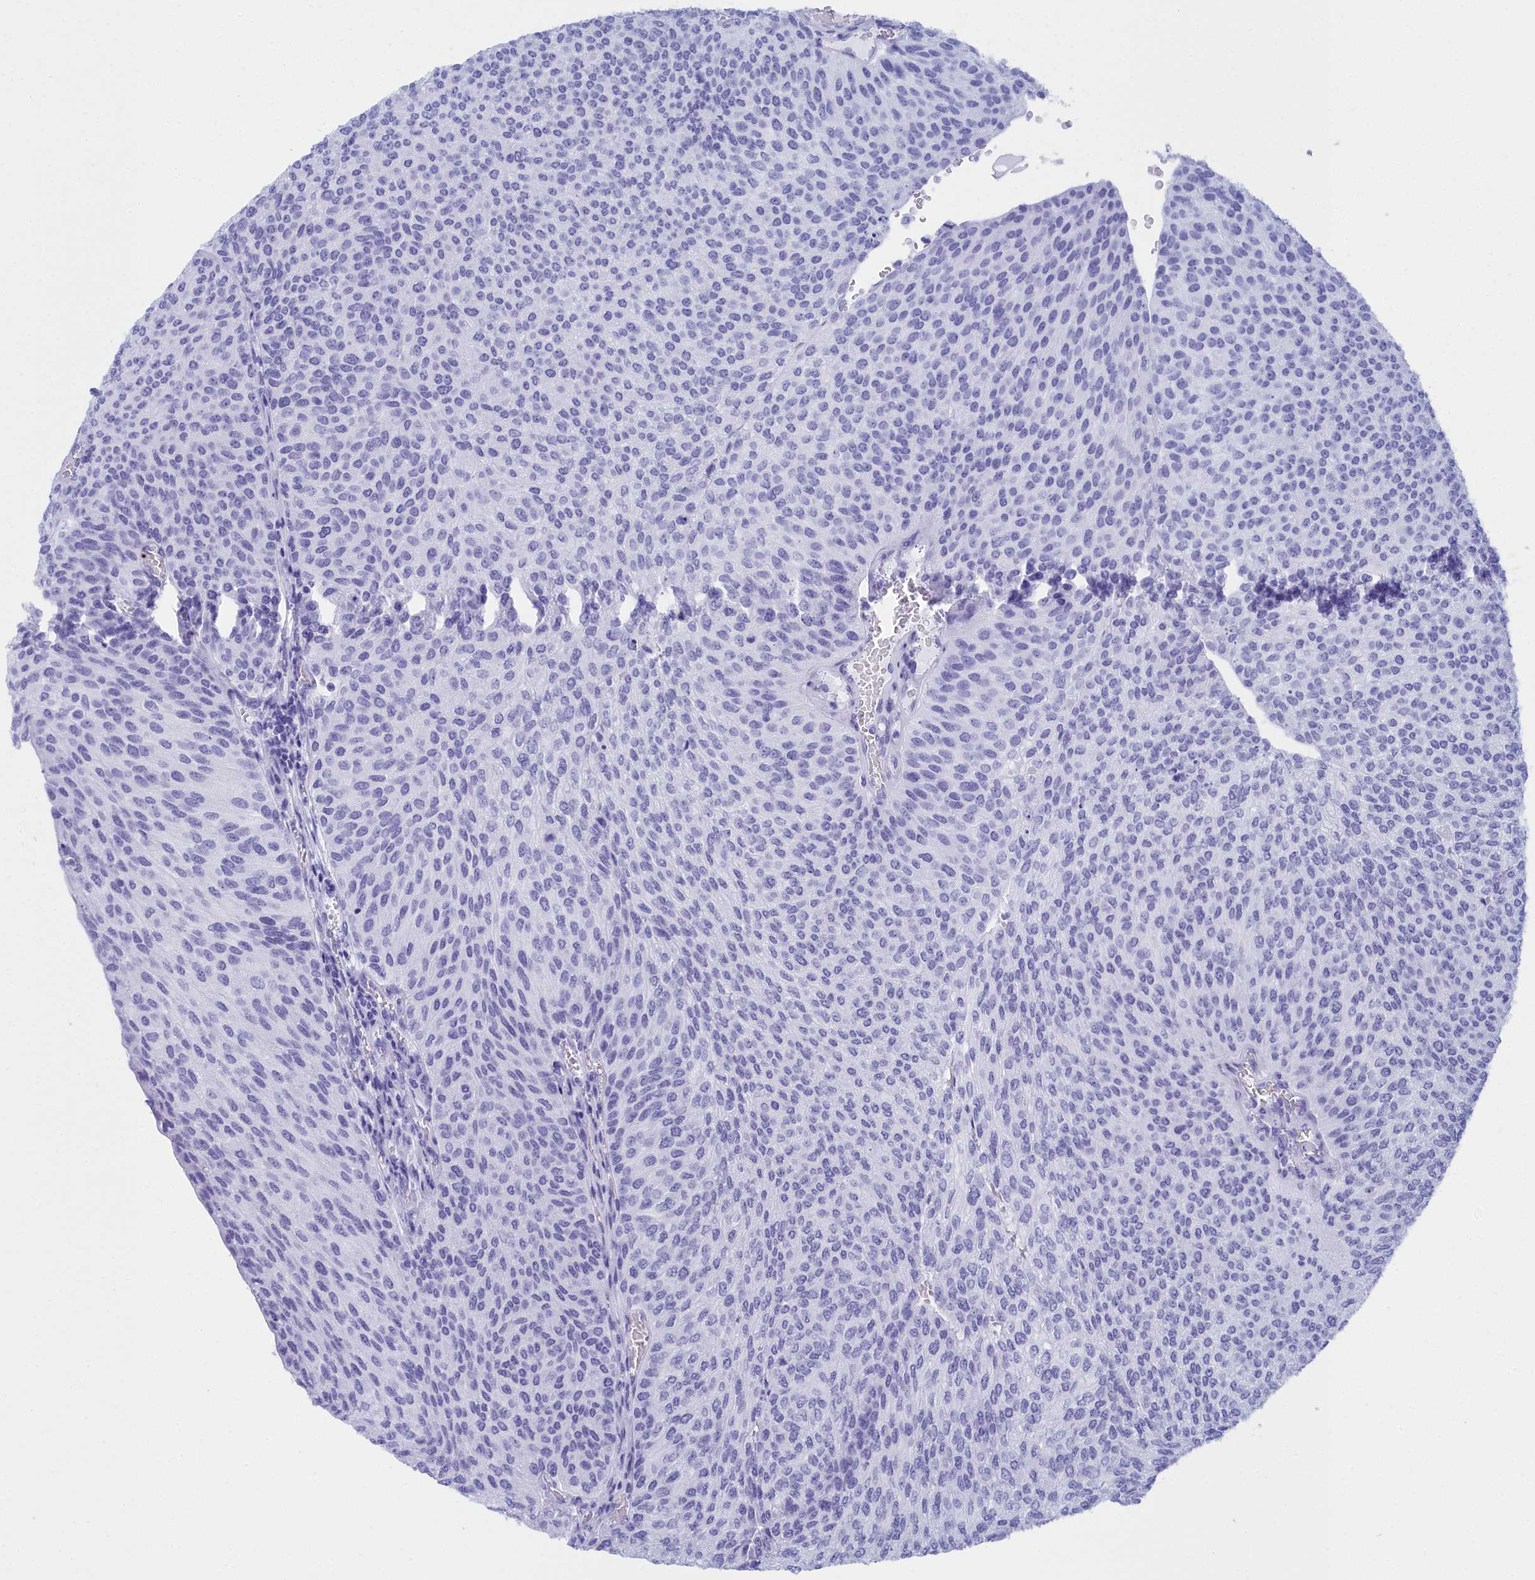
{"staining": {"intensity": "negative", "quantity": "none", "location": "none"}, "tissue": "urothelial cancer", "cell_type": "Tumor cells", "image_type": "cancer", "snomed": [{"axis": "morphology", "description": "Urothelial carcinoma, High grade"}, {"axis": "topography", "description": "Urinary bladder"}], "caption": "This is an IHC photomicrograph of human urothelial cancer. There is no expression in tumor cells.", "gene": "CCDC97", "patient": {"sex": "female", "age": 79}}